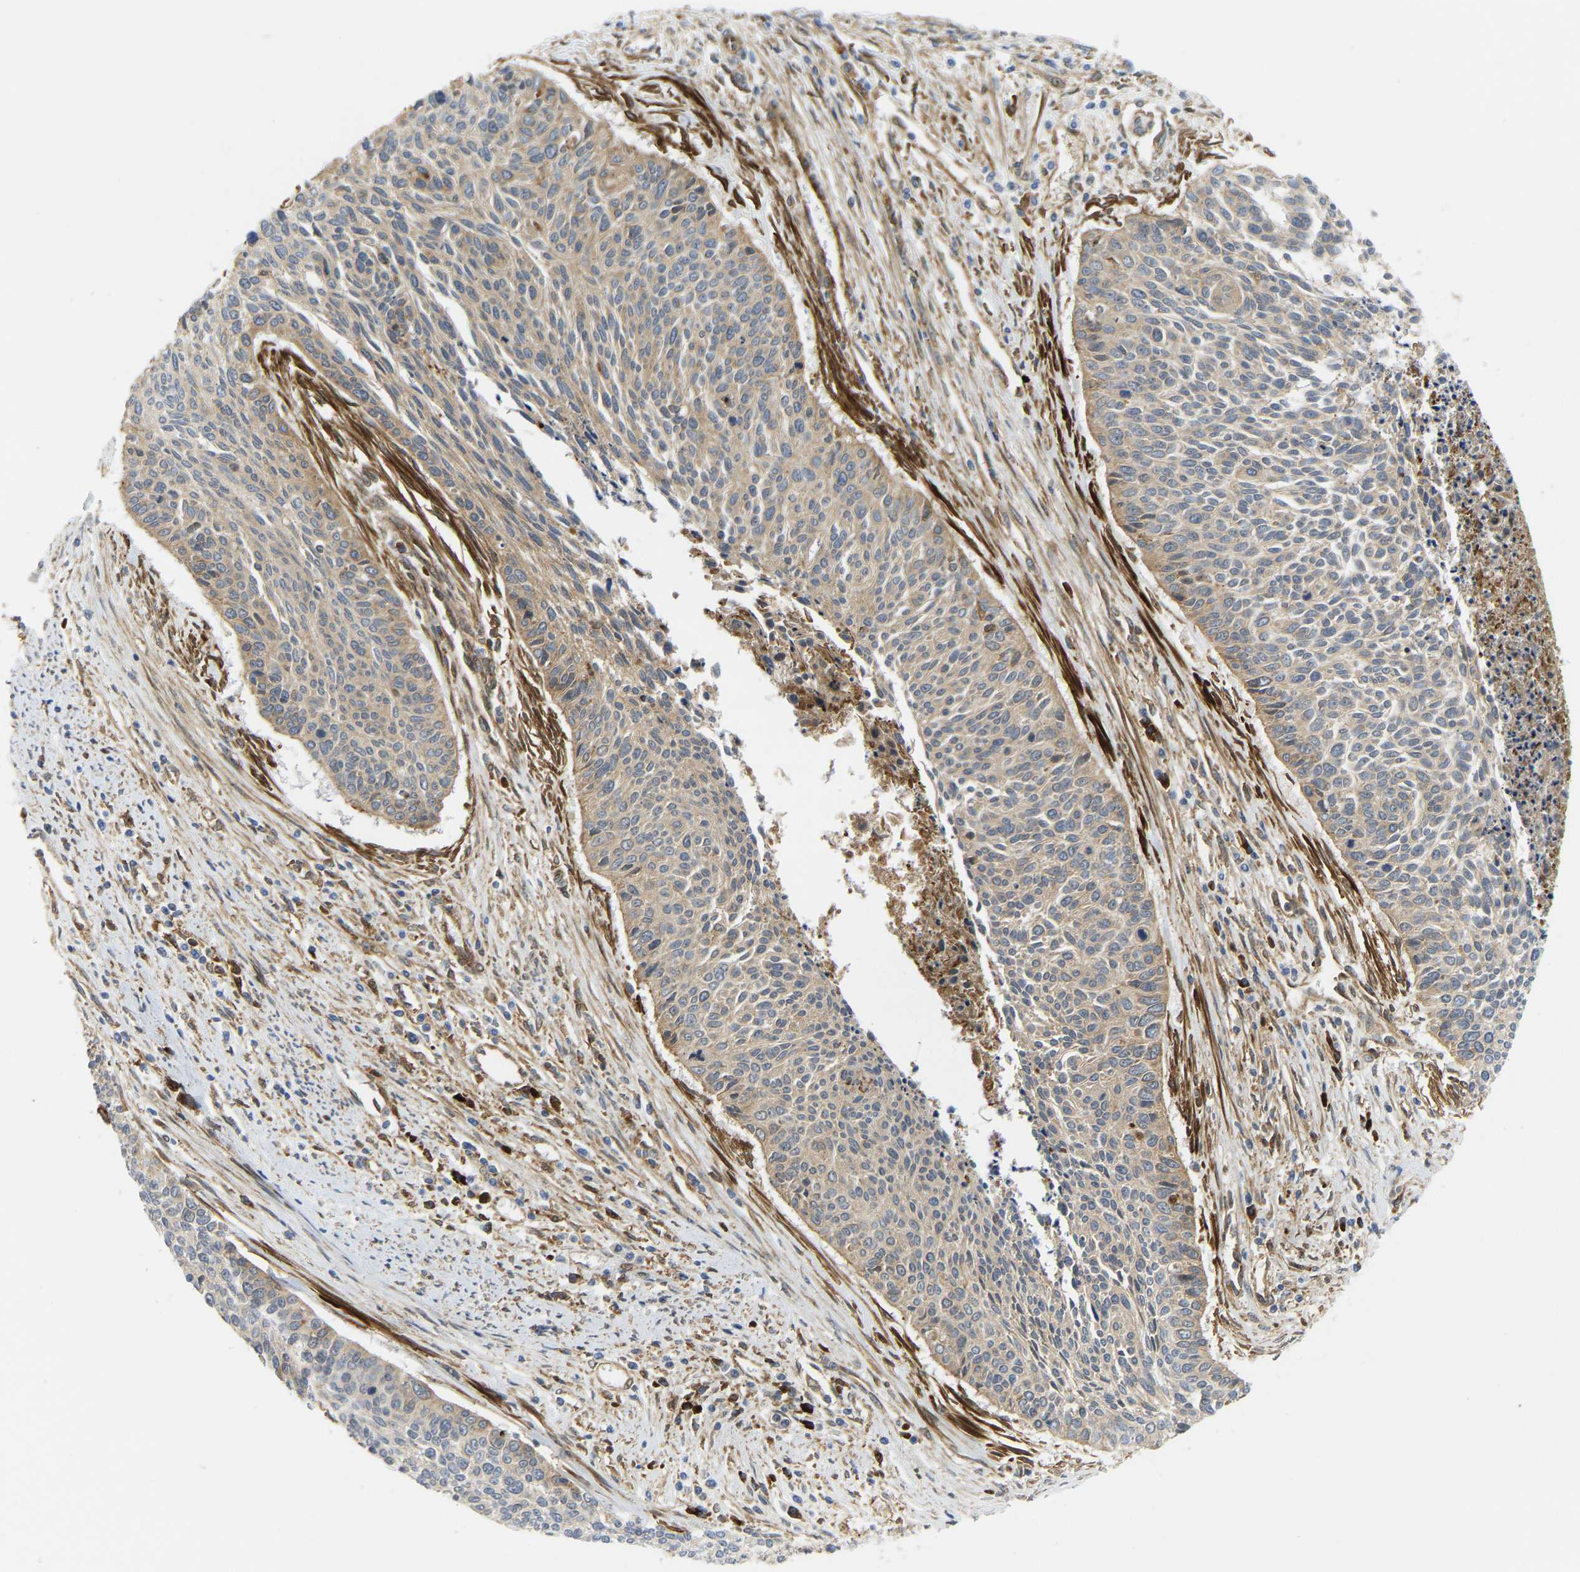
{"staining": {"intensity": "moderate", "quantity": "25%-75%", "location": "cytoplasmic/membranous"}, "tissue": "cervical cancer", "cell_type": "Tumor cells", "image_type": "cancer", "snomed": [{"axis": "morphology", "description": "Squamous cell carcinoma, NOS"}, {"axis": "topography", "description": "Cervix"}], "caption": "Immunohistochemical staining of human squamous cell carcinoma (cervical) exhibits medium levels of moderate cytoplasmic/membranous expression in approximately 25%-75% of tumor cells. (DAB (3,3'-diaminobenzidine) = brown stain, brightfield microscopy at high magnification).", "gene": "PICALM", "patient": {"sex": "female", "age": 55}}